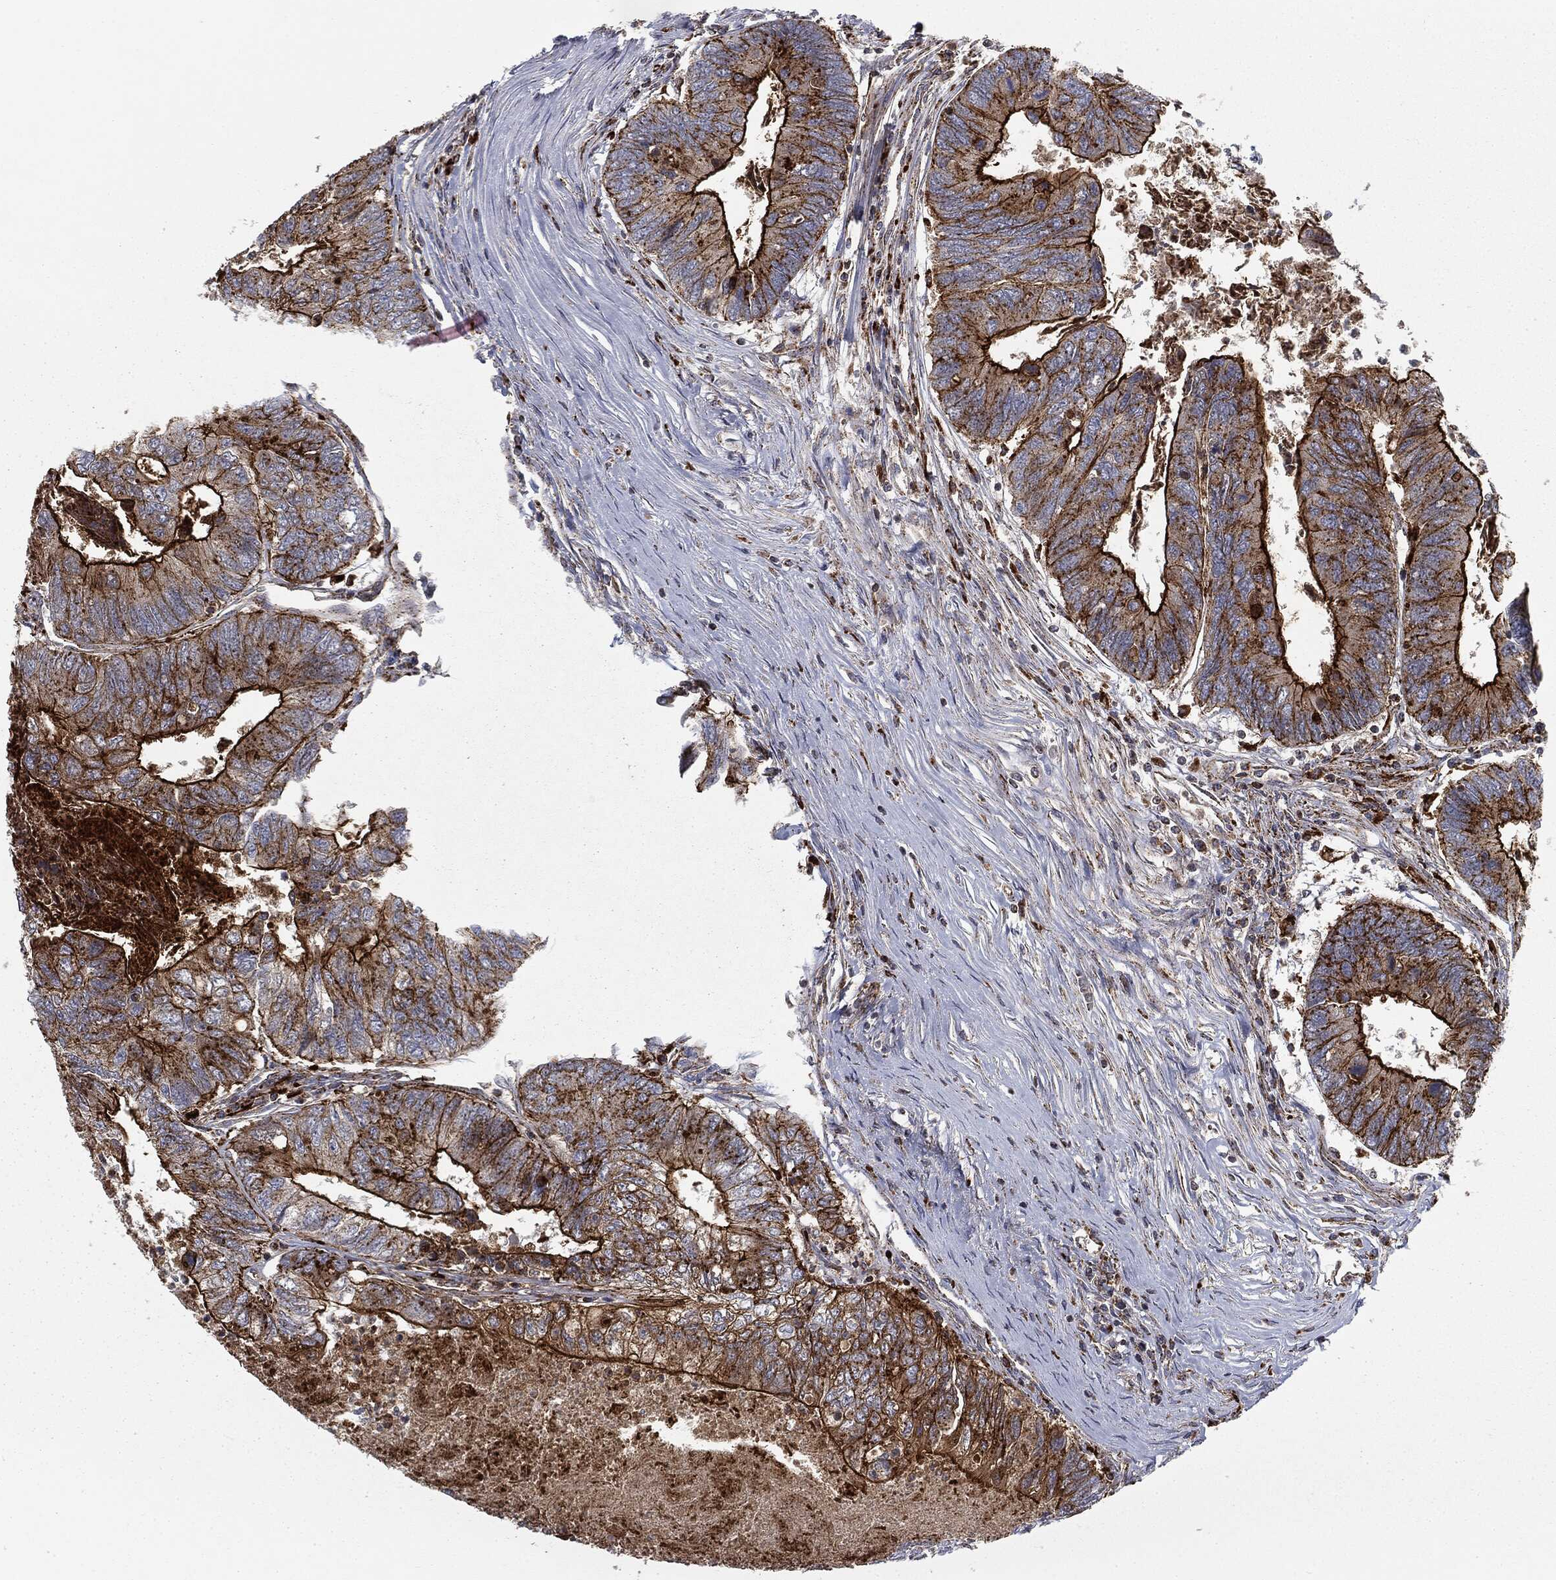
{"staining": {"intensity": "strong", "quantity": ">75%", "location": "cytoplasmic/membranous"}, "tissue": "colorectal cancer", "cell_type": "Tumor cells", "image_type": "cancer", "snomed": [{"axis": "morphology", "description": "Adenocarcinoma, NOS"}, {"axis": "topography", "description": "Colon"}], "caption": "A high amount of strong cytoplasmic/membranous positivity is appreciated in approximately >75% of tumor cells in adenocarcinoma (colorectal) tissue.", "gene": "CTSA", "patient": {"sex": "female", "age": 67}}